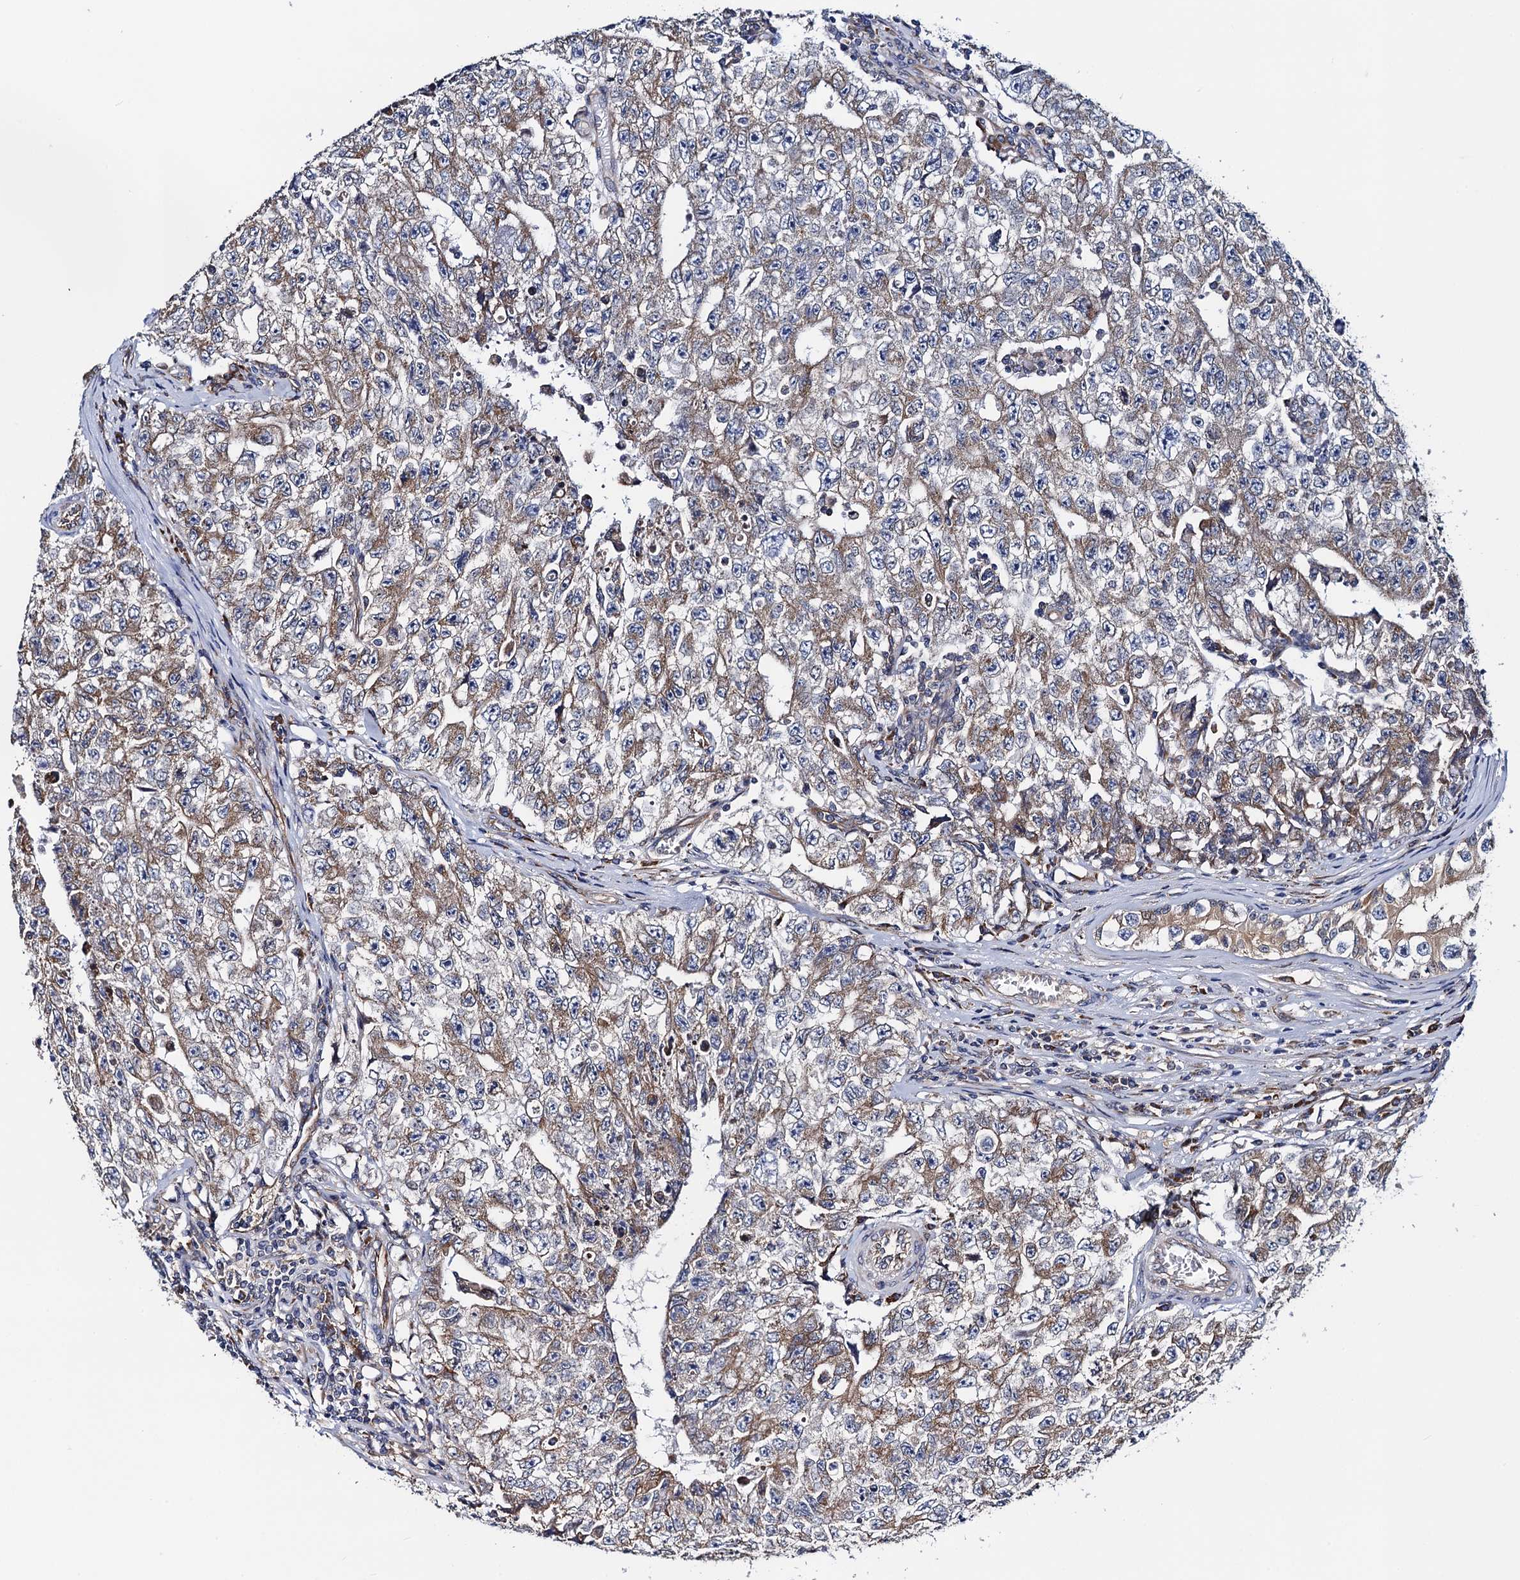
{"staining": {"intensity": "moderate", "quantity": "25%-75%", "location": "cytoplasmic/membranous"}, "tissue": "testis cancer", "cell_type": "Tumor cells", "image_type": "cancer", "snomed": [{"axis": "morphology", "description": "Carcinoma, Embryonal, NOS"}, {"axis": "topography", "description": "Testis"}], "caption": "Immunohistochemistry (DAB) staining of embryonal carcinoma (testis) displays moderate cytoplasmic/membranous protein staining in approximately 25%-75% of tumor cells.", "gene": "PGLS", "patient": {"sex": "male", "age": 17}}